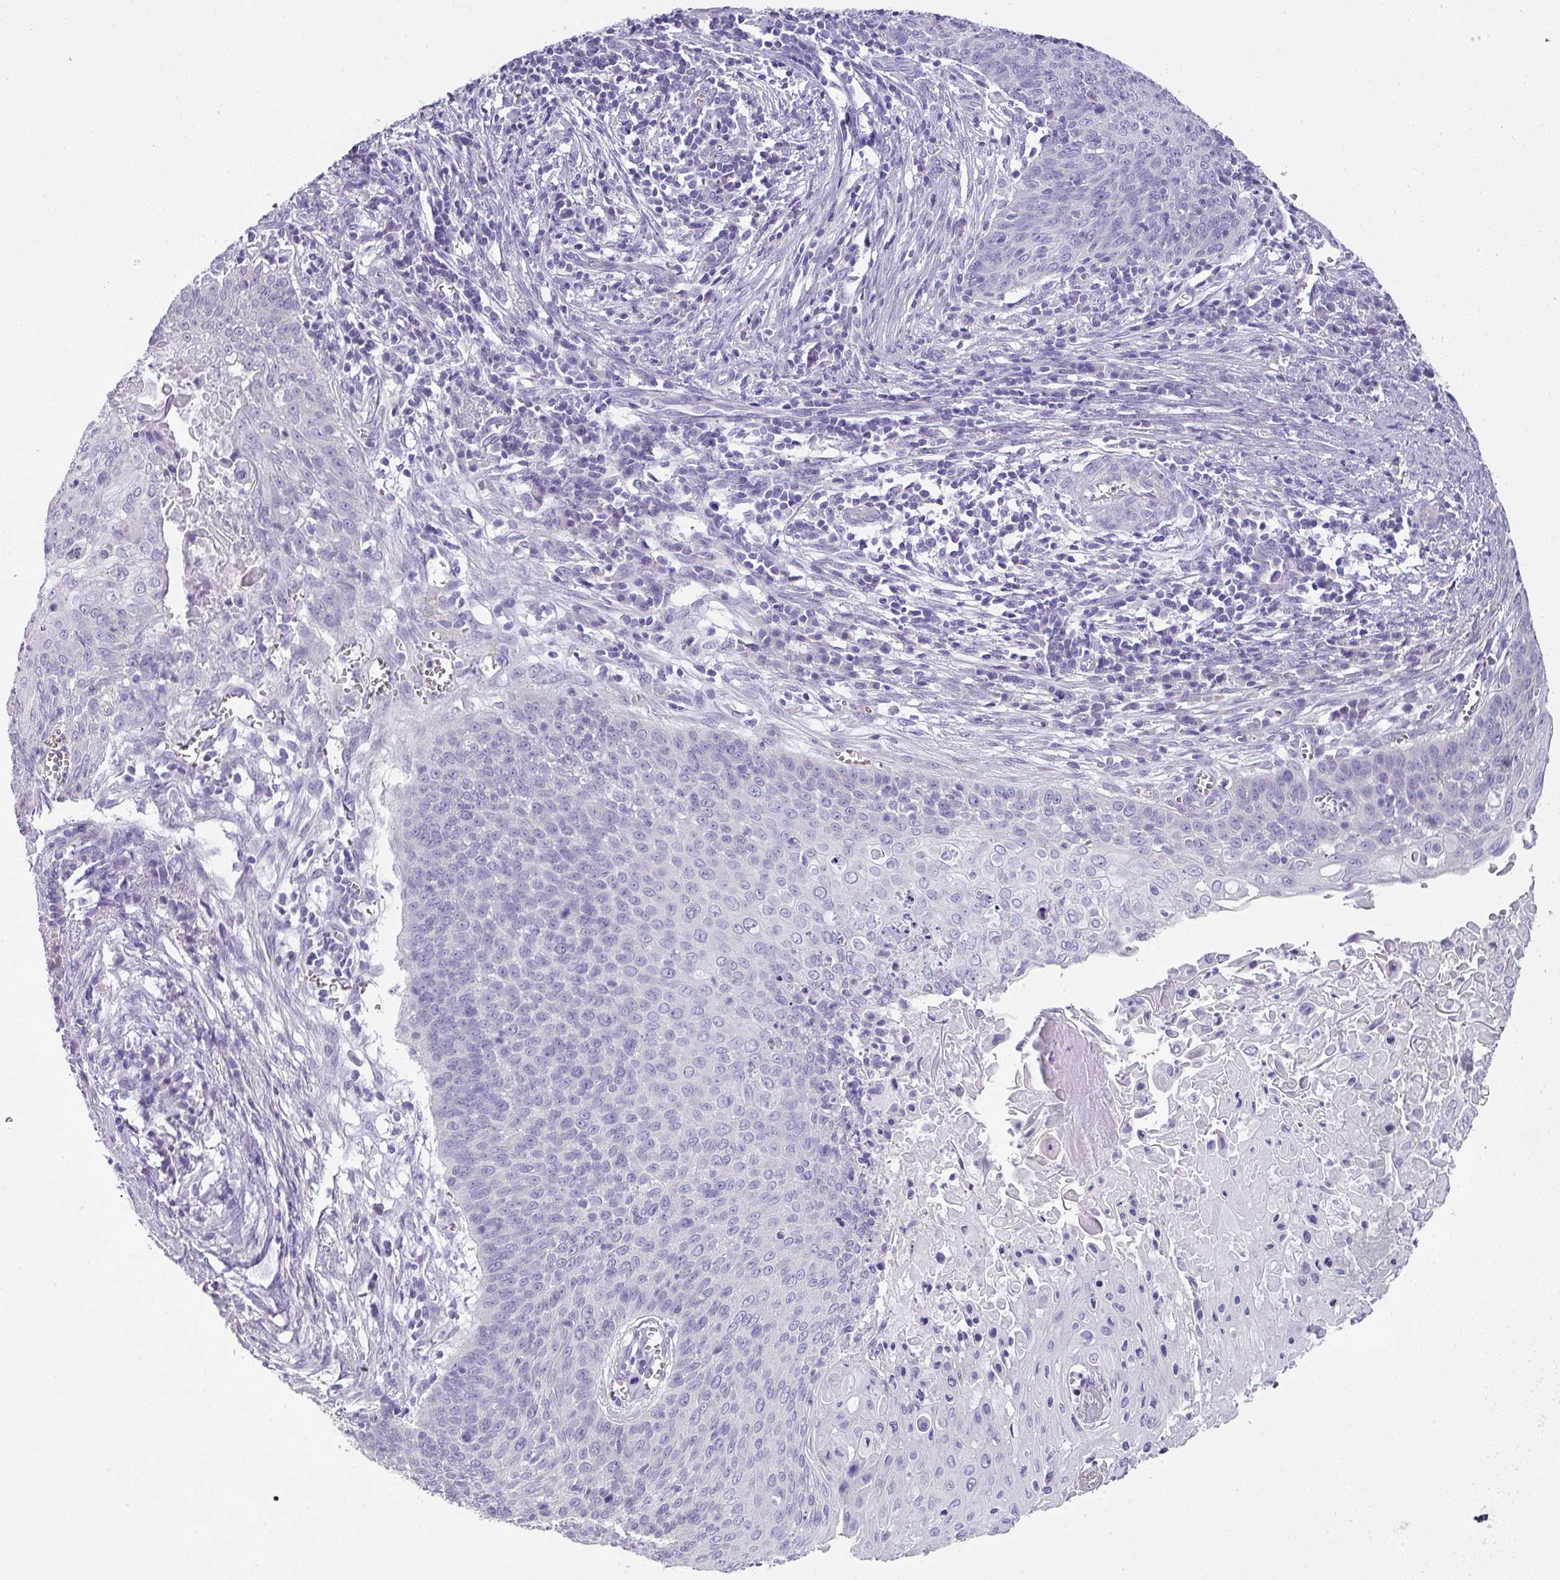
{"staining": {"intensity": "negative", "quantity": "none", "location": "none"}, "tissue": "cervical cancer", "cell_type": "Tumor cells", "image_type": "cancer", "snomed": [{"axis": "morphology", "description": "Squamous cell carcinoma, NOS"}, {"axis": "topography", "description": "Cervix"}], "caption": "This is a image of immunohistochemistry staining of cervical squamous cell carcinoma, which shows no staining in tumor cells.", "gene": "PALS2", "patient": {"sex": "female", "age": 39}}